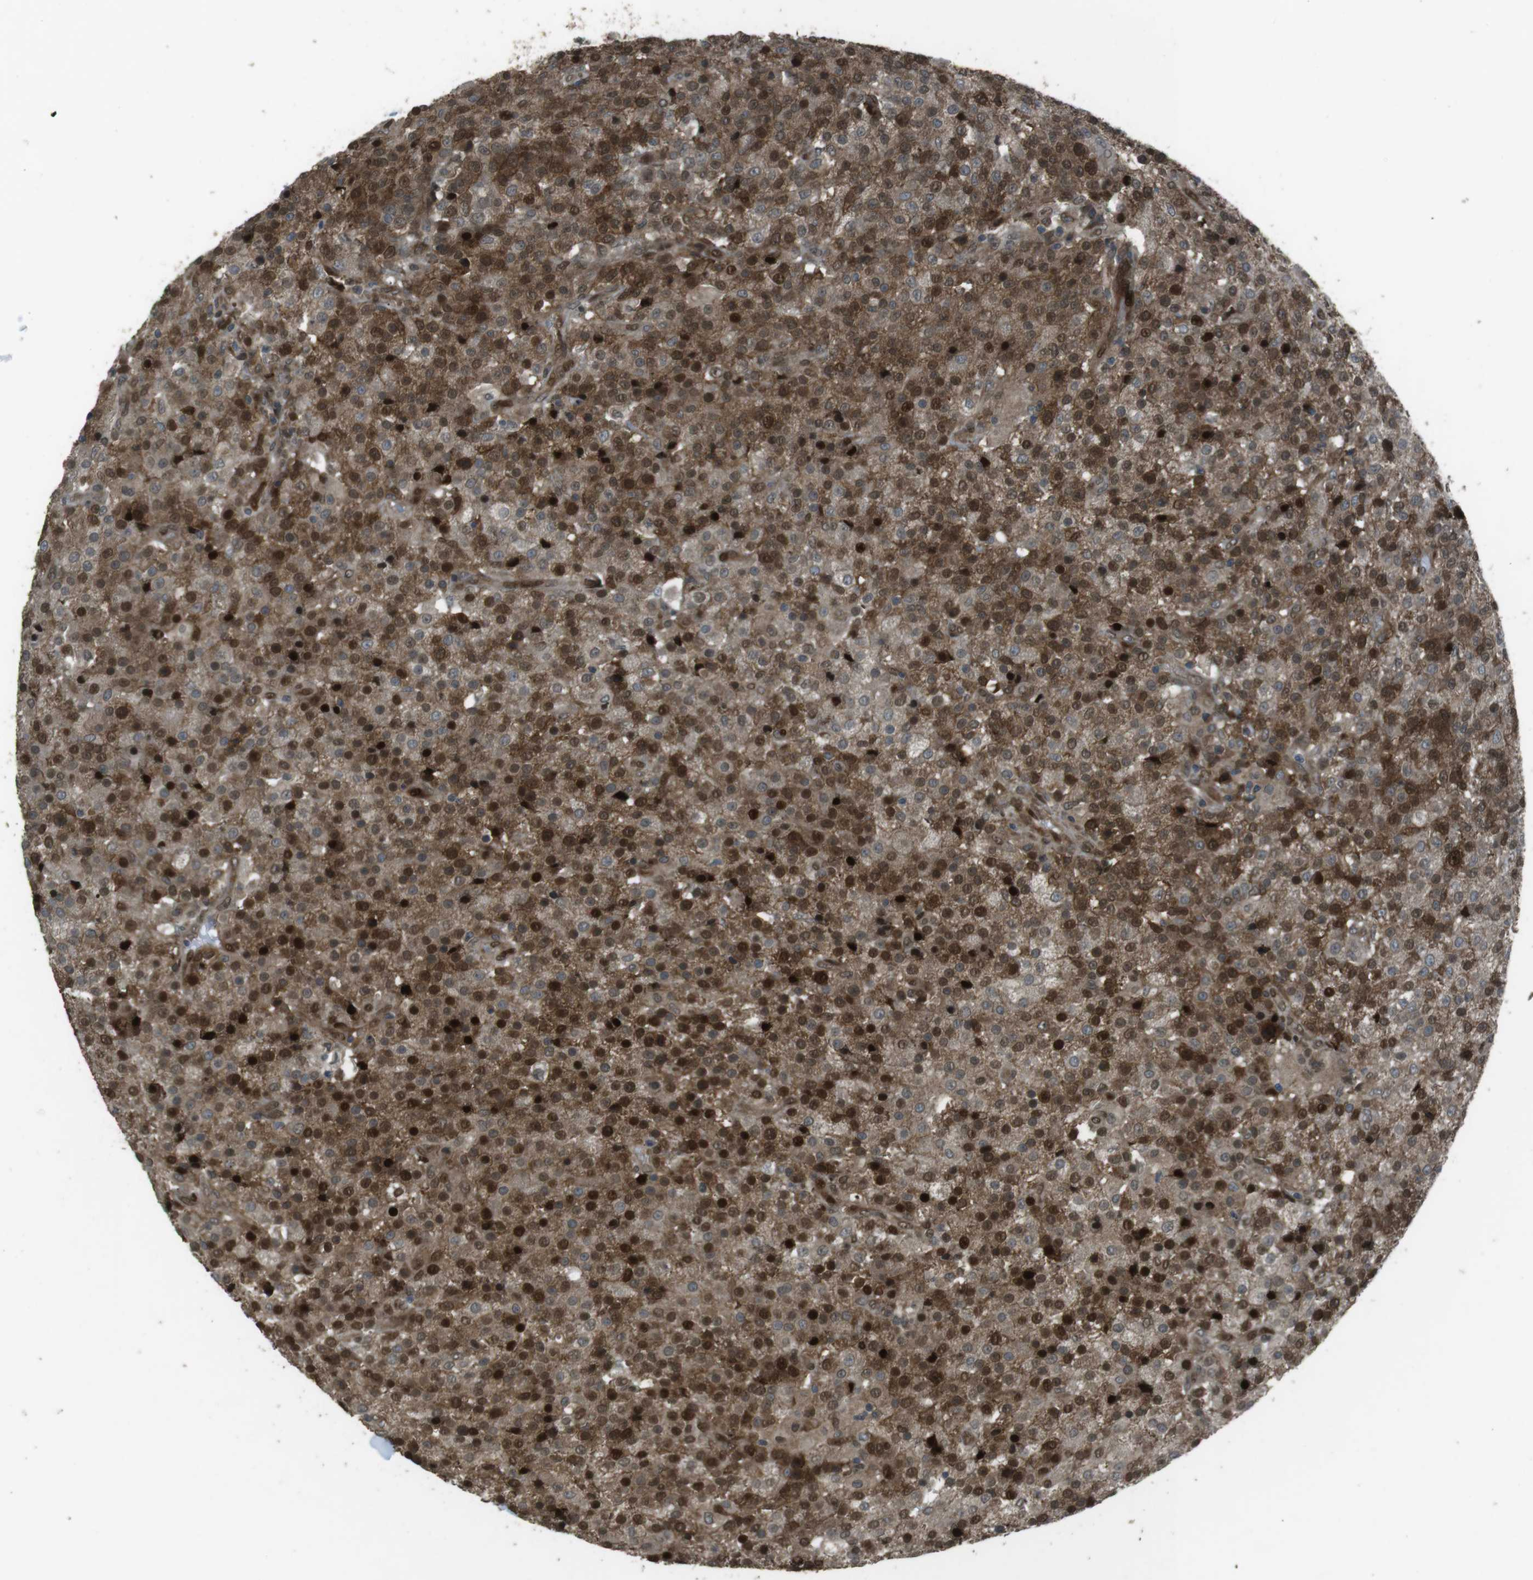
{"staining": {"intensity": "strong", "quantity": ">75%", "location": "cytoplasmic/membranous,nuclear"}, "tissue": "testis cancer", "cell_type": "Tumor cells", "image_type": "cancer", "snomed": [{"axis": "morphology", "description": "Seminoma, NOS"}, {"axis": "topography", "description": "Testis"}], "caption": "The micrograph exhibits a brown stain indicating the presence of a protein in the cytoplasmic/membranous and nuclear of tumor cells in seminoma (testis).", "gene": "ZNF330", "patient": {"sex": "male", "age": 59}}